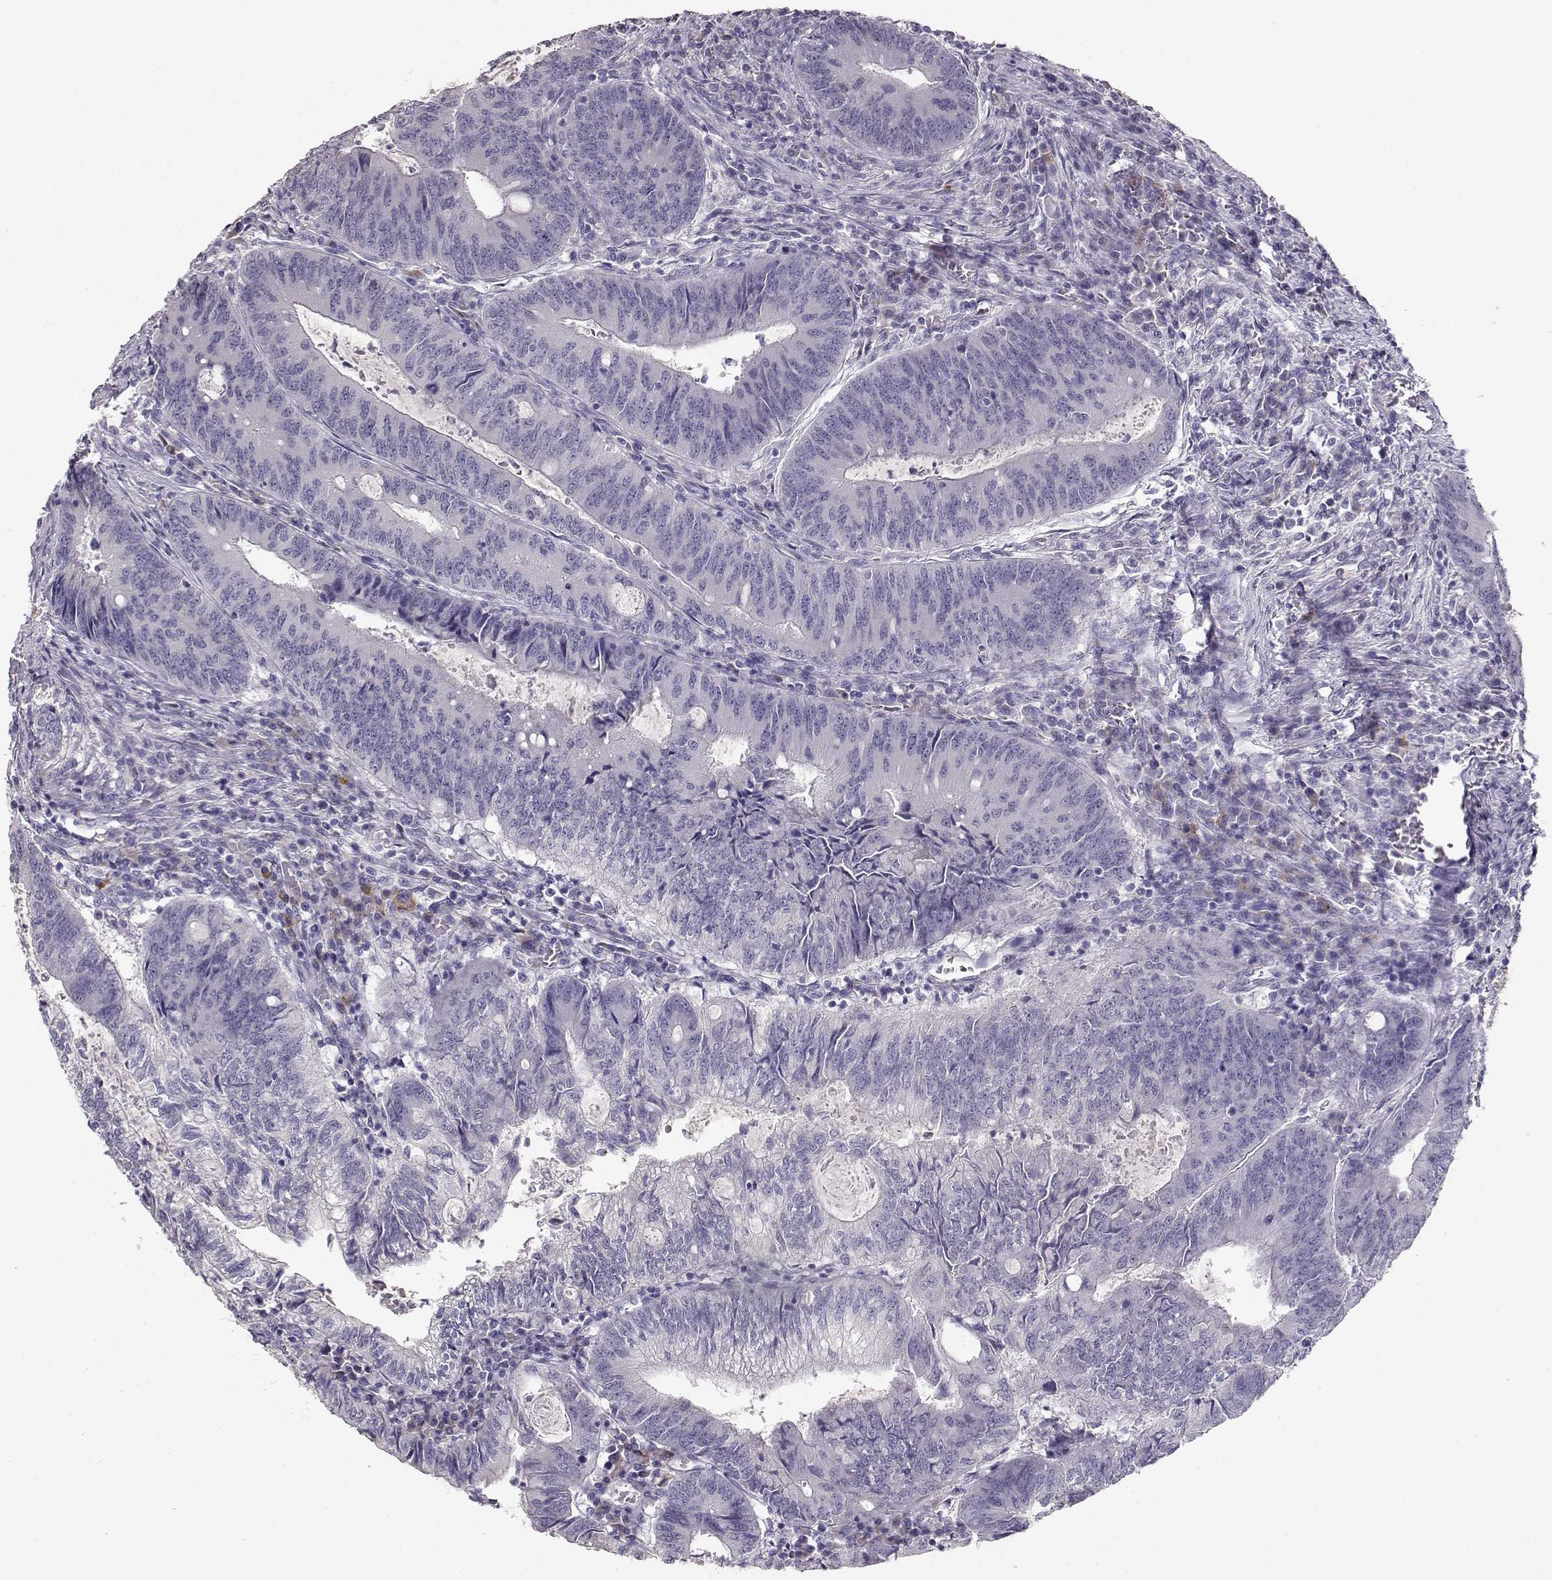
{"staining": {"intensity": "negative", "quantity": "none", "location": "none"}, "tissue": "colorectal cancer", "cell_type": "Tumor cells", "image_type": "cancer", "snomed": [{"axis": "morphology", "description": "Adenocarcinoma, NOS"}, {"axis": "topography", "description": "Colon"}], "caption": "Photomicrograph shows no protein staining in tumor cells of colorectal cancer (adenocarcinoma) tissue.", "gene": "GLIPR1L2", "patient": {"sex": "male", "age": 67}}